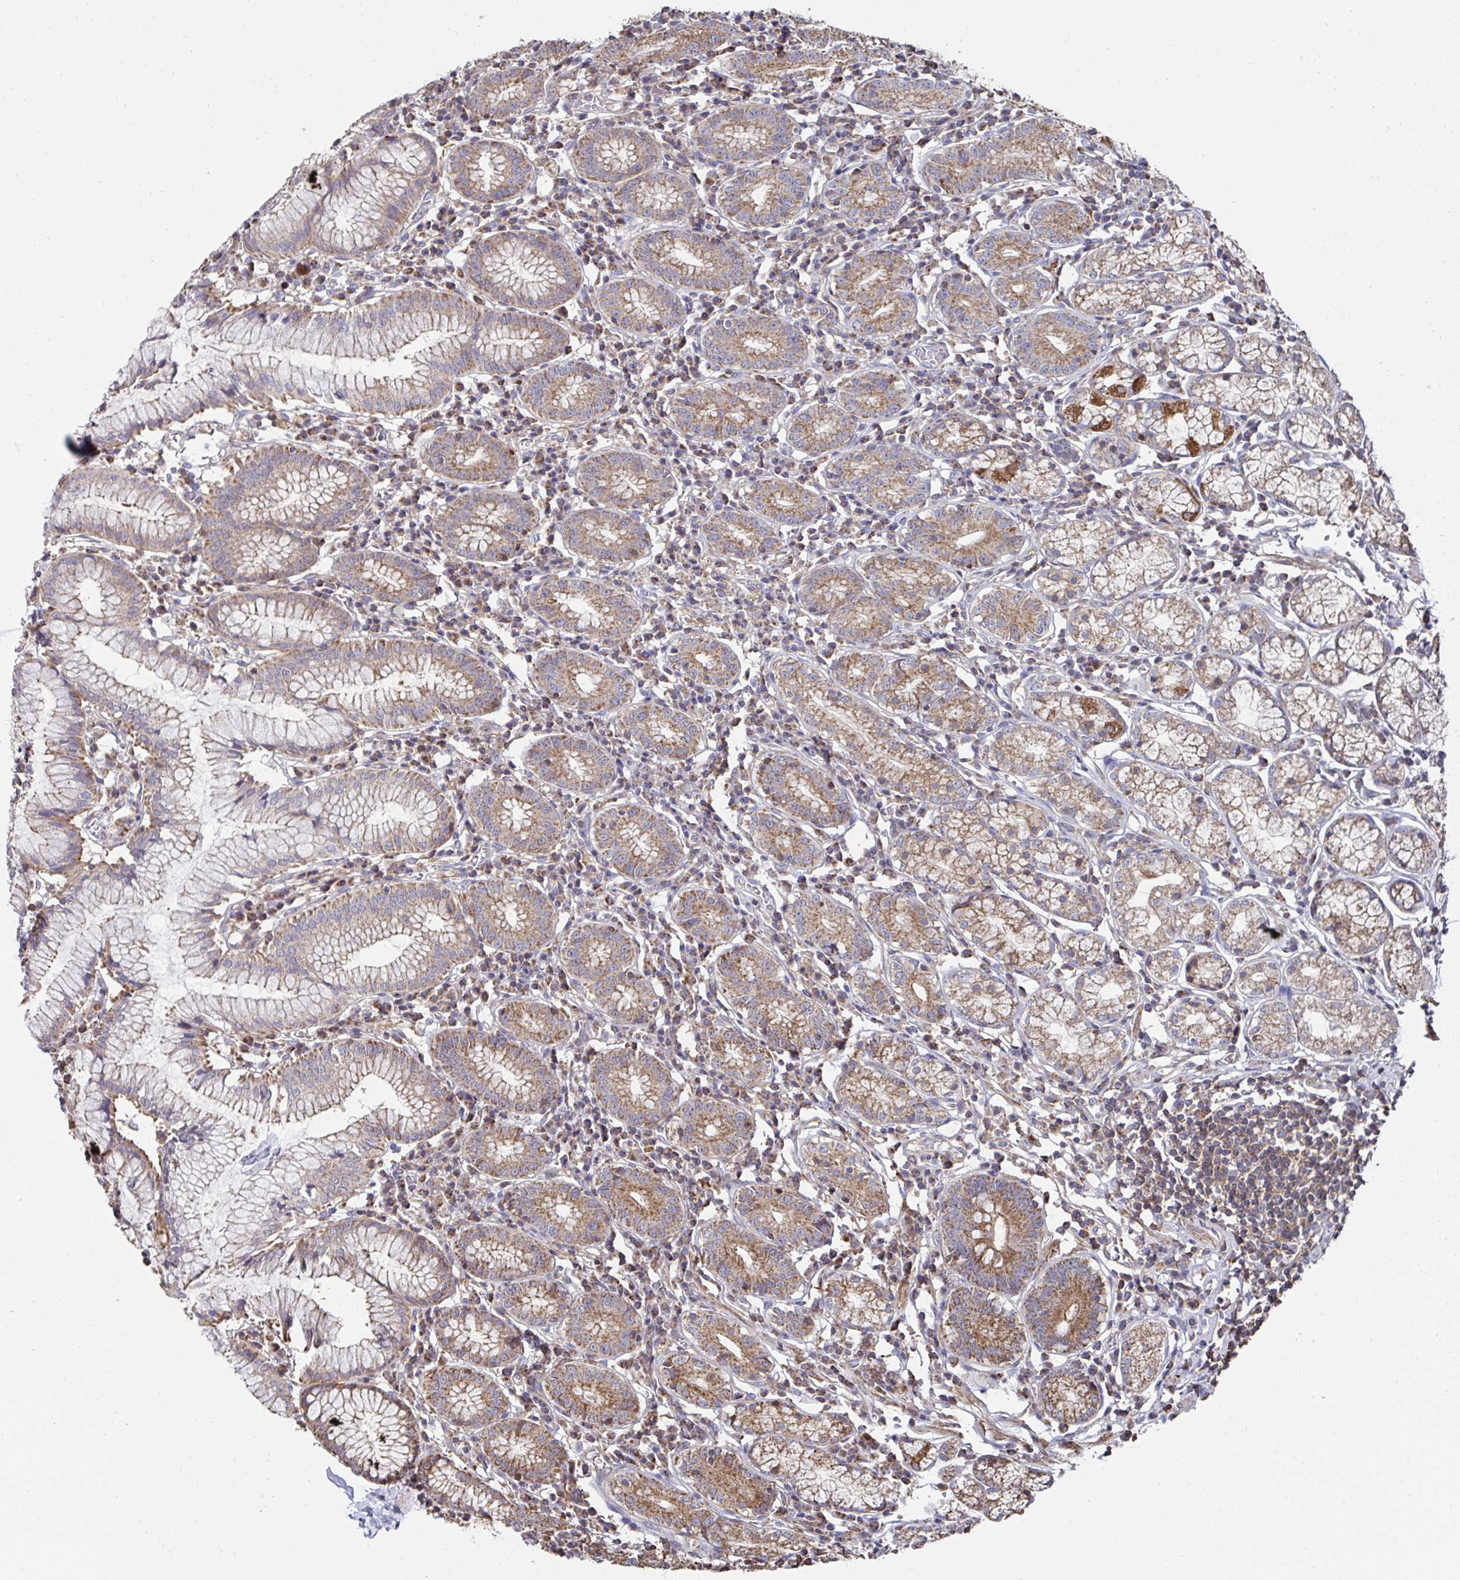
{"staining": {"intensity": "strong", "quantity": "25%-75%", "location": "cytoplasmic/membranous"}, "tissue": "stomach", "cell_type": "Glandular cells", "image_type": "normal", "snomed": [{"axis": "morphology", "description": "Normal tissue, NOS"}, {"axis": "topography", "description": "Stomach"}], "caption": "Protein expression analysis of normal human stomach reveals strong cytoplasmic/membranous staining in about 25%-75% of glandular cells.", "gene": "DZANK1", "patient": {"sex": "male", "age": 55}}